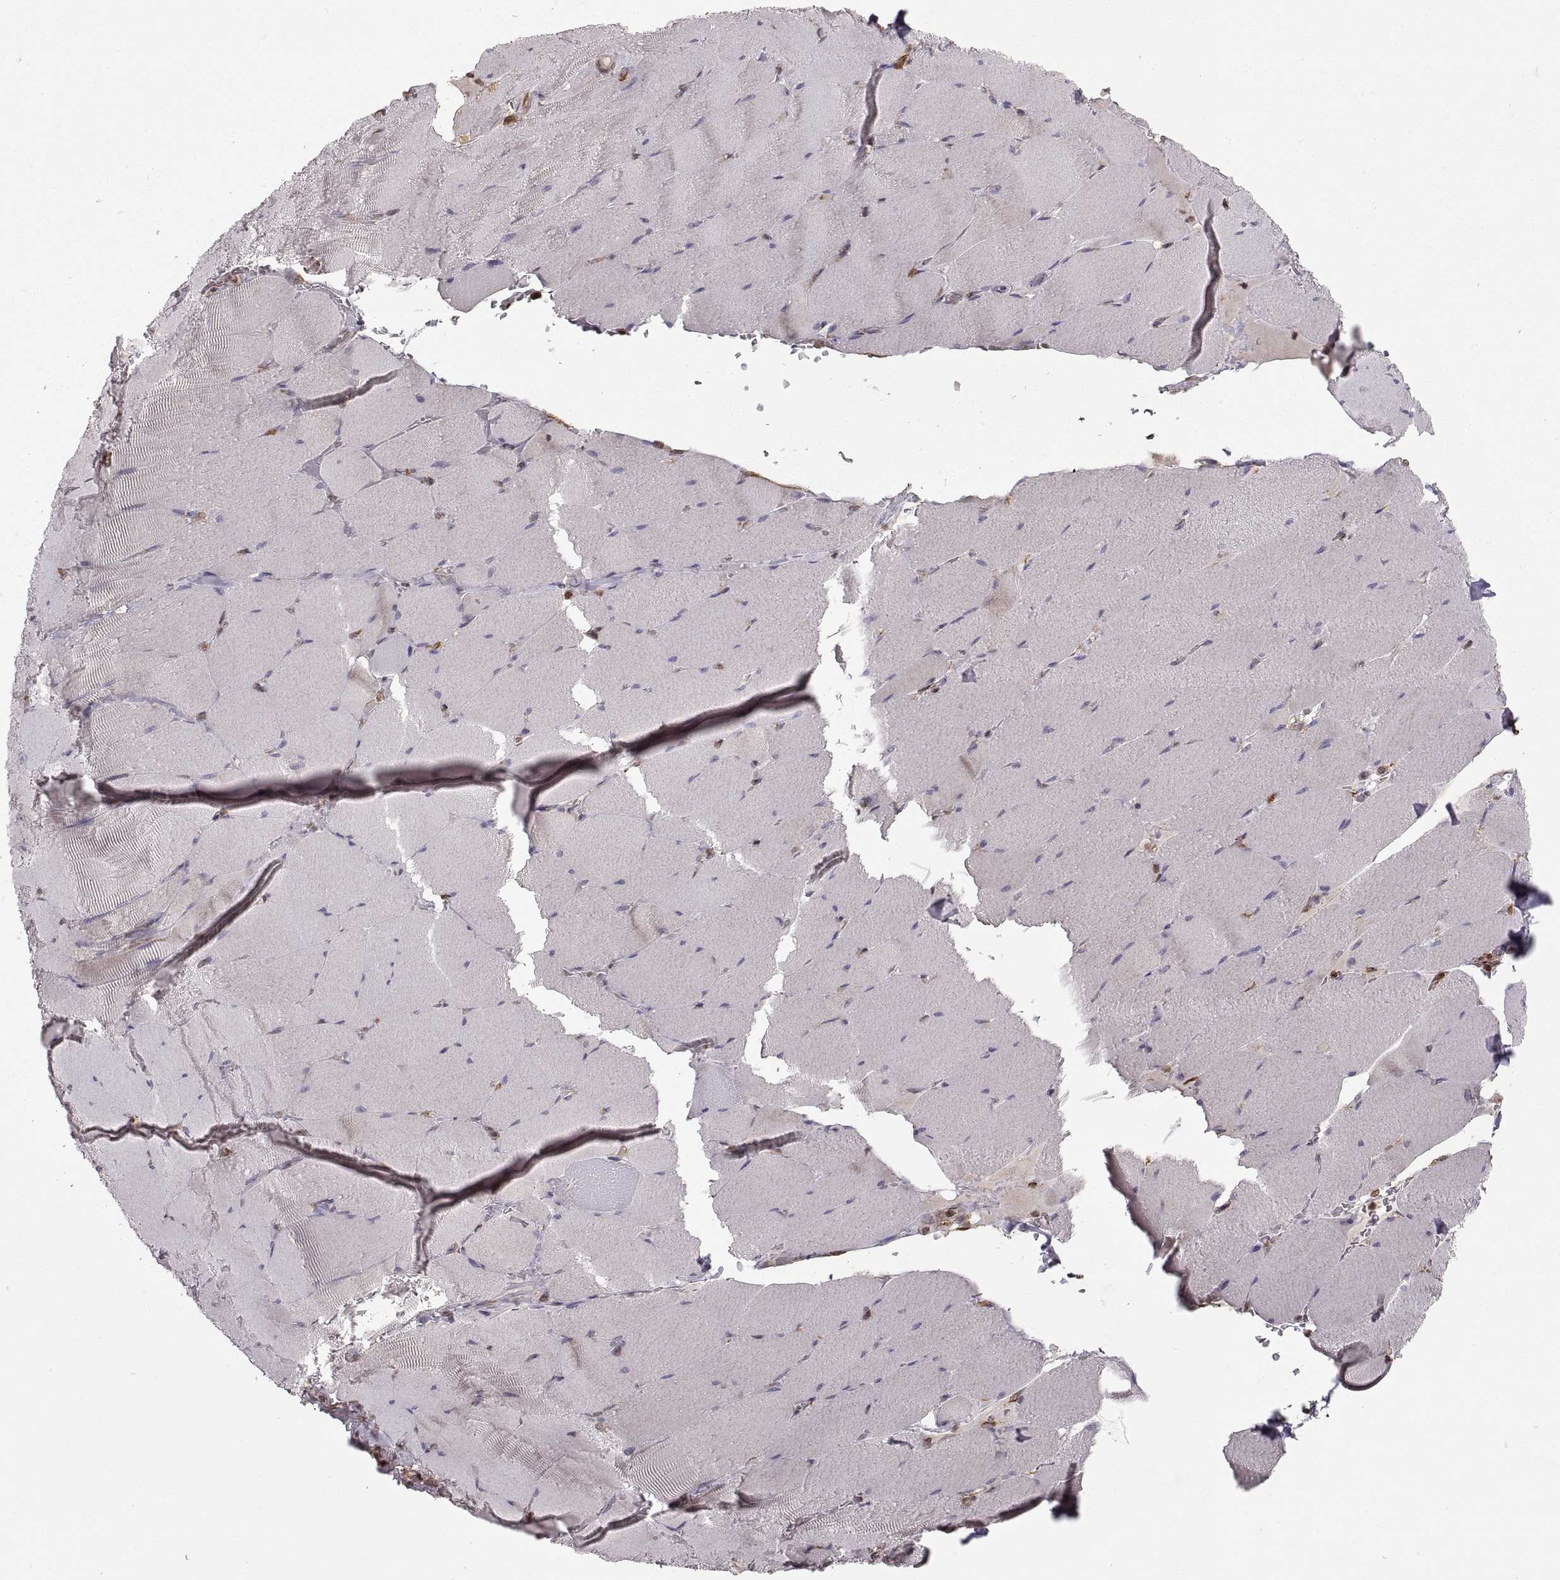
{"staining": {"intensity": "negative", "quantity": "none", "location": "none"}, "tissue": "skeletal muscle", "cell_type": "Myocytes", "image_type": "normal", "snomed": [{"axis": "morphology", "description": "Normal tissue, NOS"}, {"axis": "topography", "description": "Skeletal muscle"}], "caption": "The immunohistochemistry micrograph has no significant positivity in myocytes of skeletal muscle.", "gene": "PDIA3", "patient": {"sex": "male", "age": 56}}